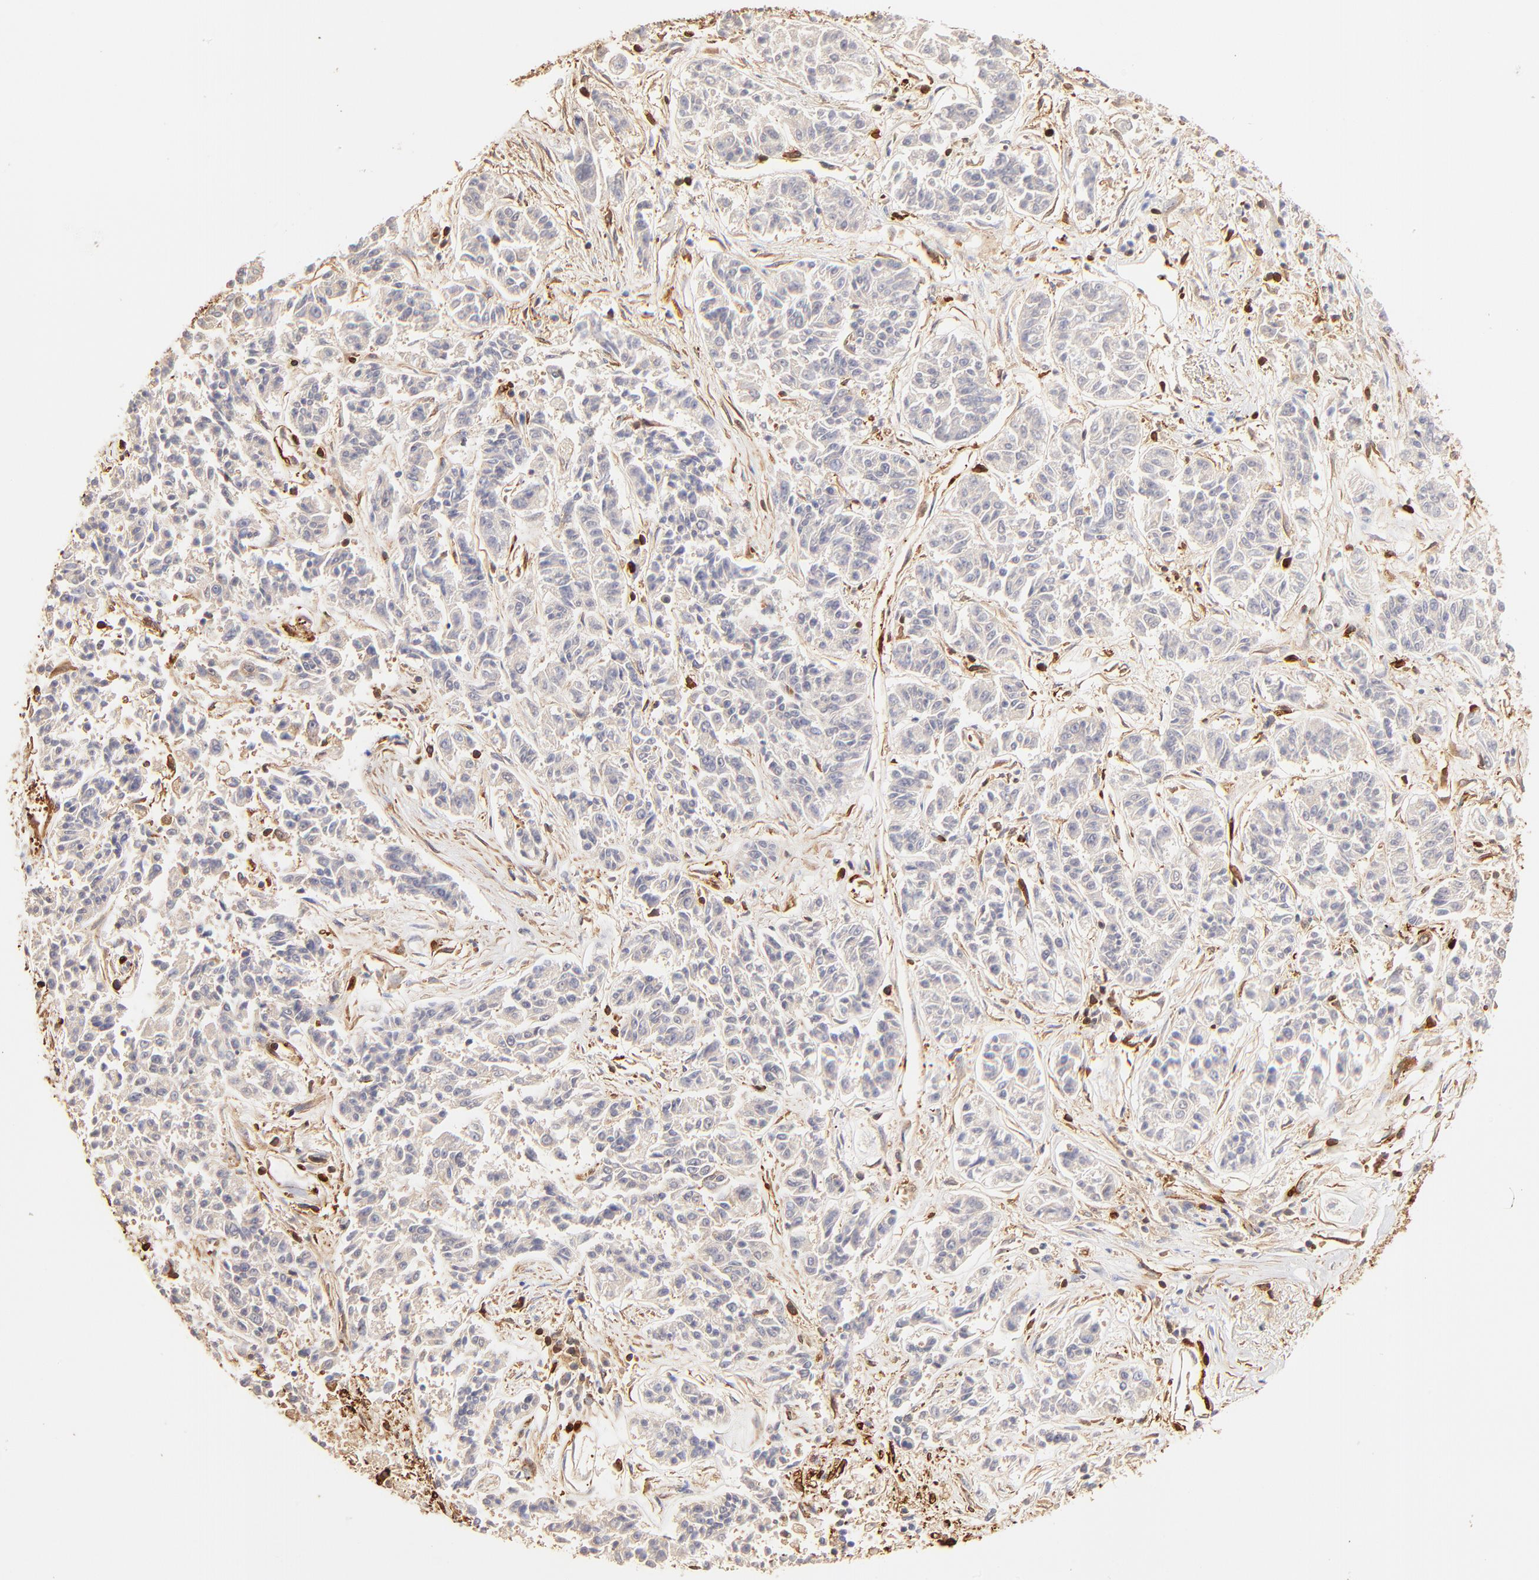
{"staining": {"intensity": "strong", "quantity": ">75%", "location": "cytoplasmic/membranous"}, "tissue": "lung cancer", "cell_type": "Tumor cells", "image_type": "cancer", "snomed": [{"axis": "morphology", "description": "Adenocarcinoma, NOS"}, {"axis": "topography", "description": "Lung"}], "caption": "Strong cytoplasmic/membranous protein staining is identified in approximately >75% of tumor cells in lung adenocarcinoma. The staining is performed using DAB brown chromogen to label protein expression. The nuclei are counter-stained blue using hematoxylin.", "gene": "FLNA", "patient": {"sex": "male", "age": 84}}